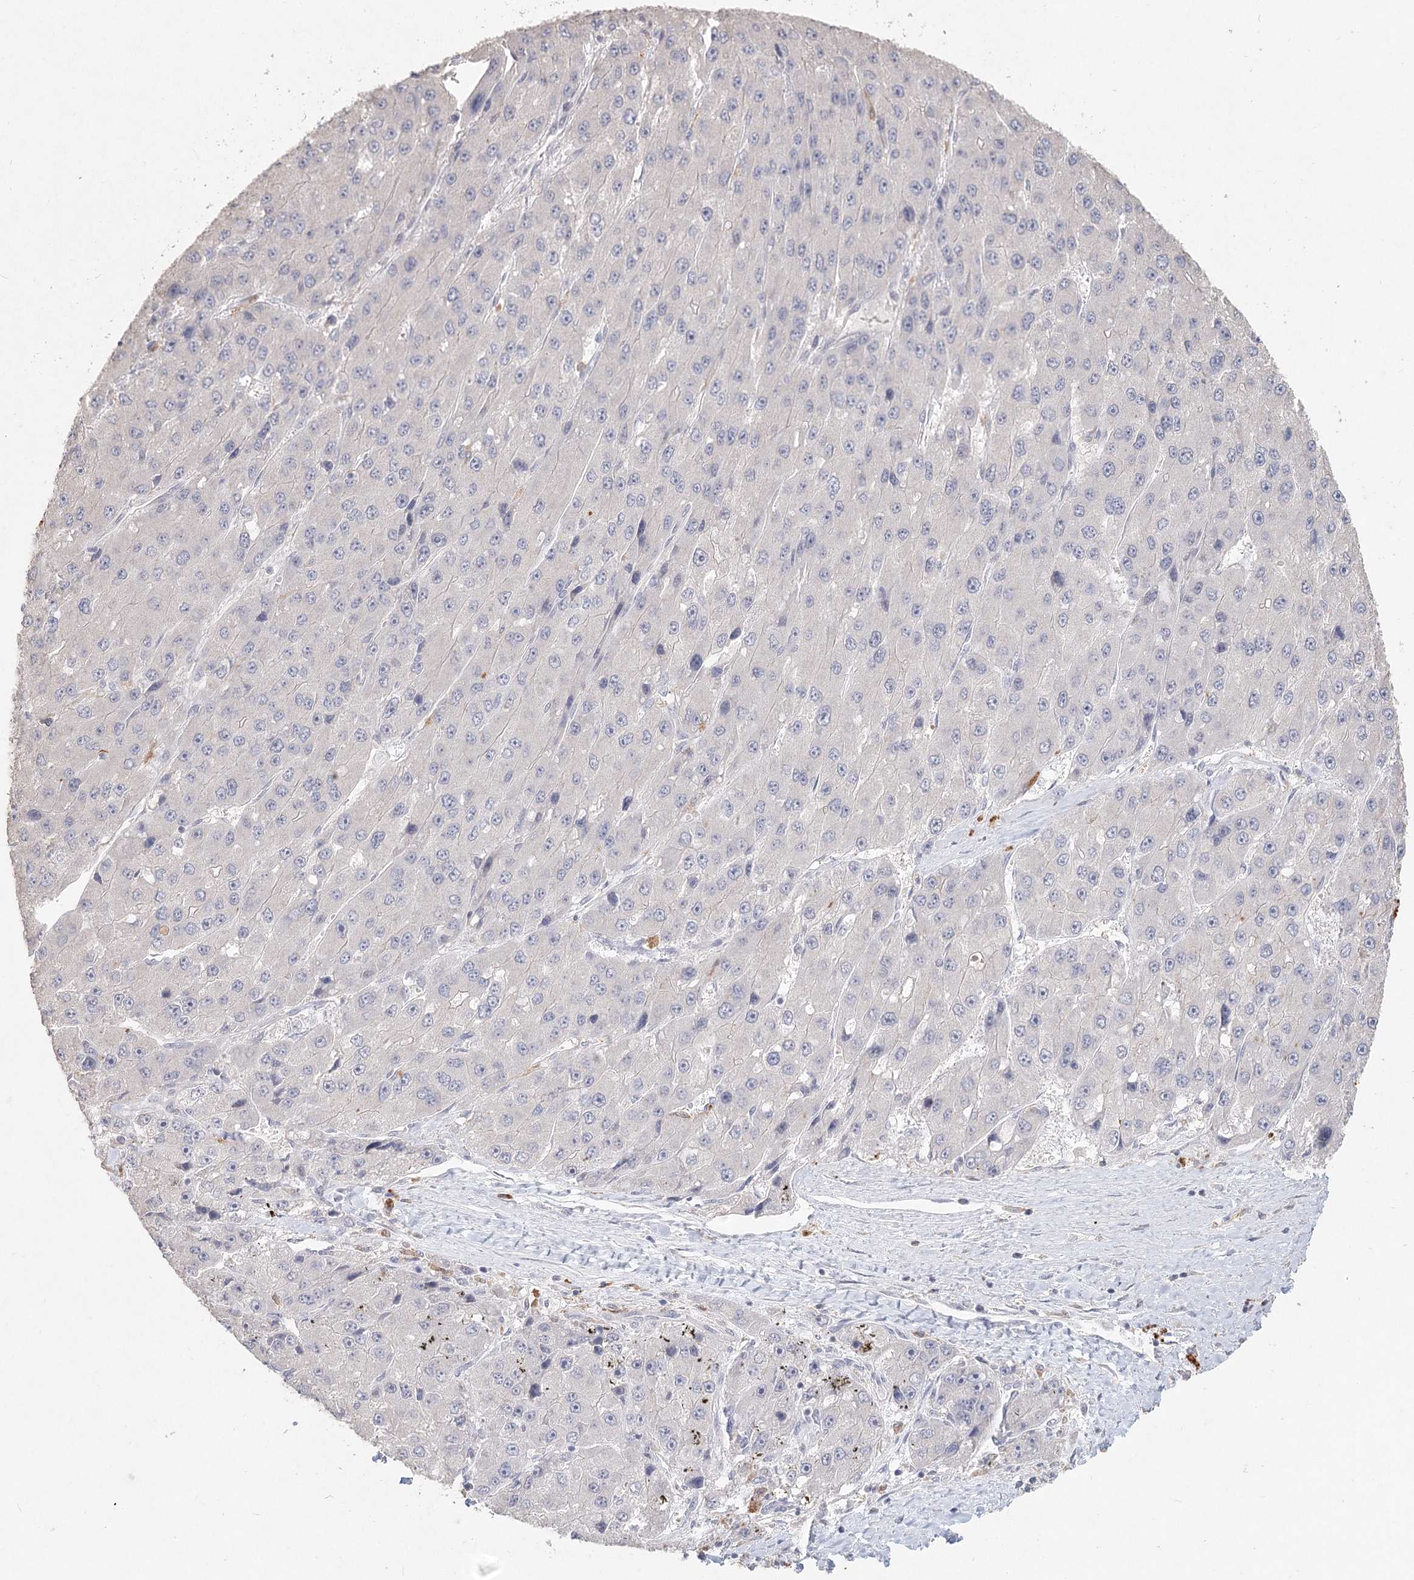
{"staining": {"intensity": "negative", "quantity": "none", "location": "none"}, "tissue": "liver cancer", "cell_type": "Tumor cells", "image_type": "cancer", "snomed": [{"axis": "morphology", "description": "Carcinoma, Hepatocellular, NOS"}, {"axis": "topography", "description": "Liver"}], "caption": "An IHC histopathology image of liver cancer is shown. There is no staining in tumor cells of liver cancer.", "gene": "ARSI", "patient": {"sex": "female", "age": 73}}